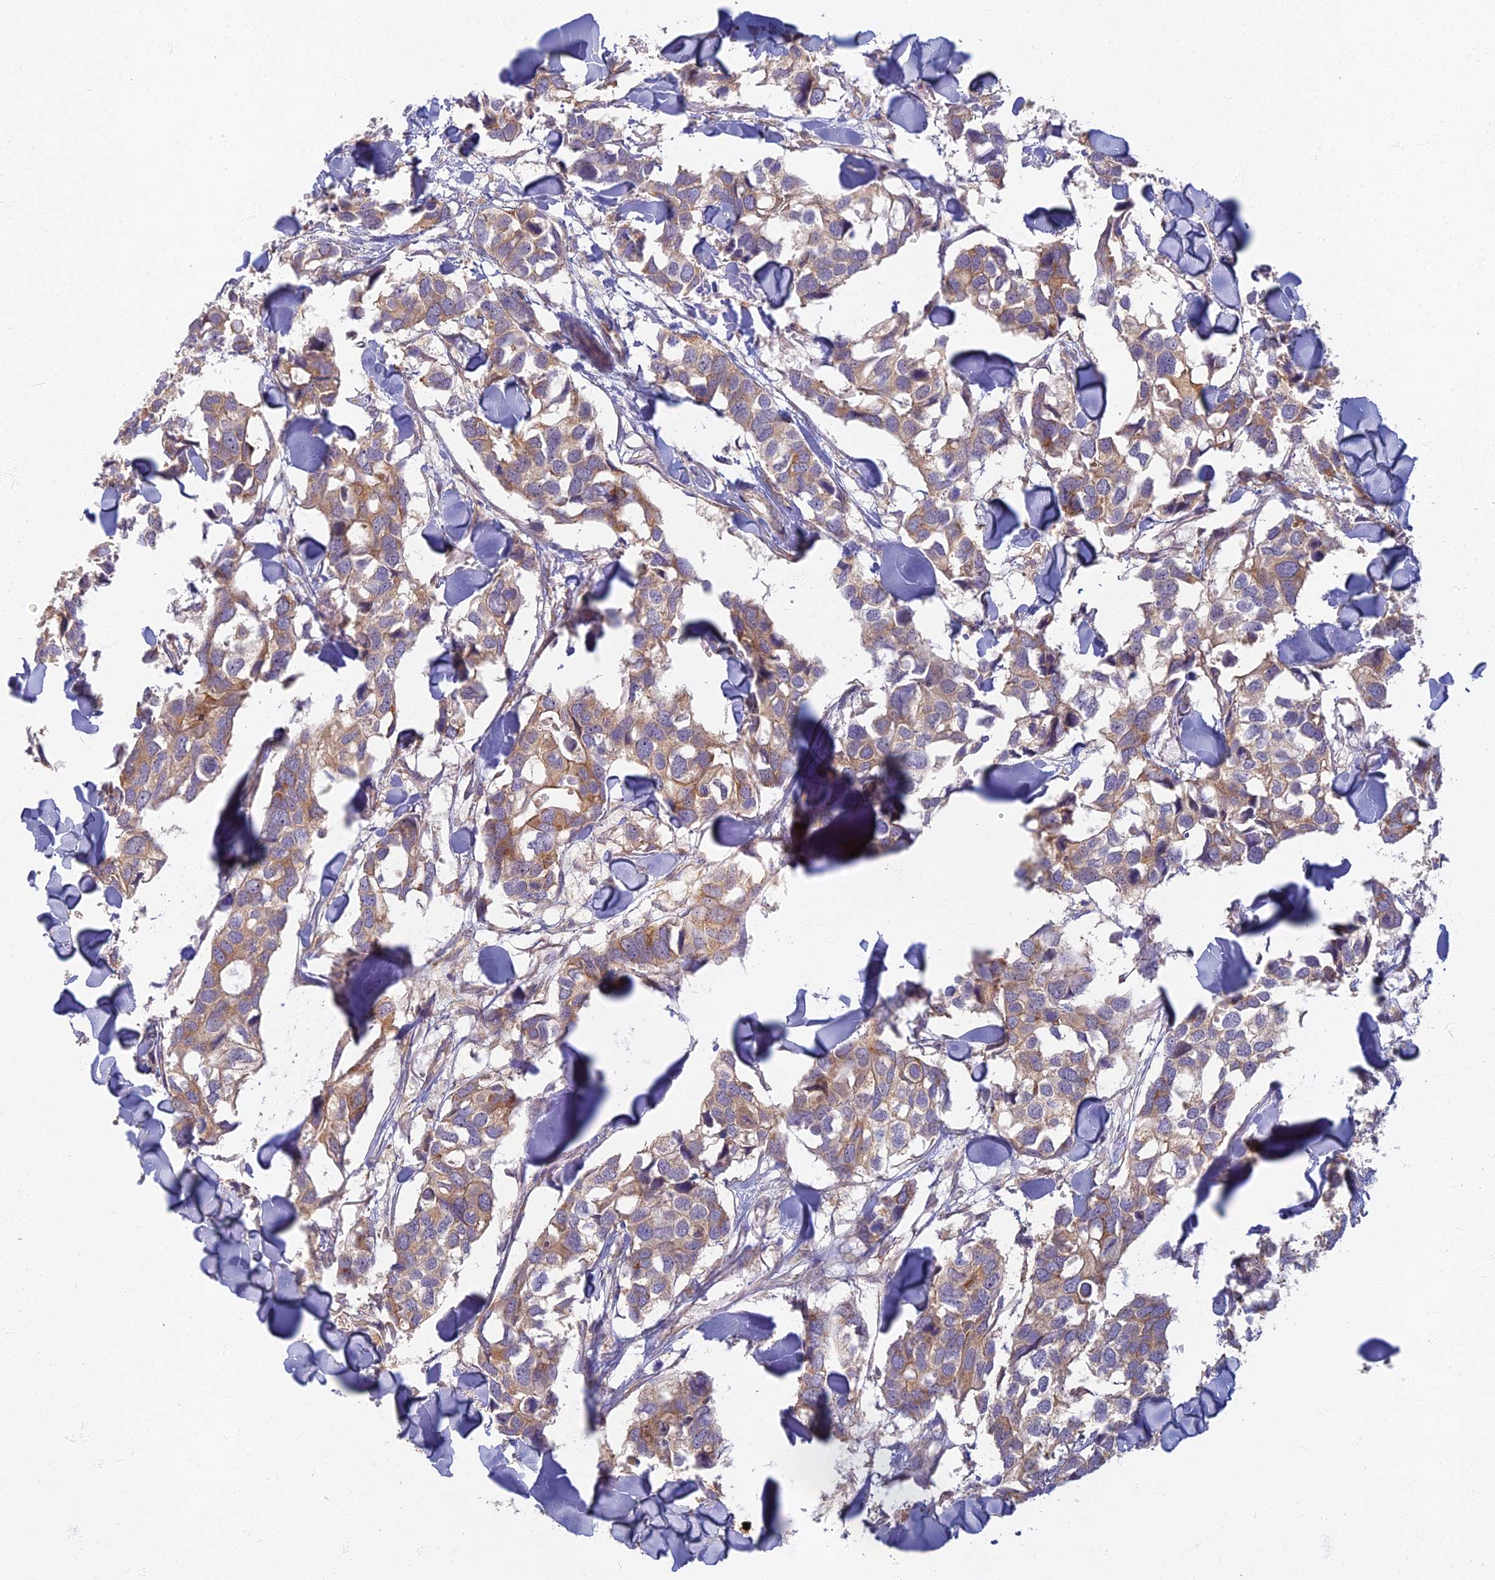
{"staining": {"intensity": "moderate", "quantity": "<25%", "location": "cytoplasmic/membranous"}, "tissue": "breast cancer", "cell_type": "Tumor cells", "image_type": "cancer", "snomed": [{"axis": "morphology", "description": "Duct carcinoma"}, {"axis": "topography", "description": "Breast"}], "caption": "This is an image of immunohistochemistry staining of breast cancer (invasive ductal carcinoma), which shows moderate expression in the cytoplasmic/membranous of tumor cells.", "gene": "PROX2", "patient": {"sex": "female", "age": 83}}